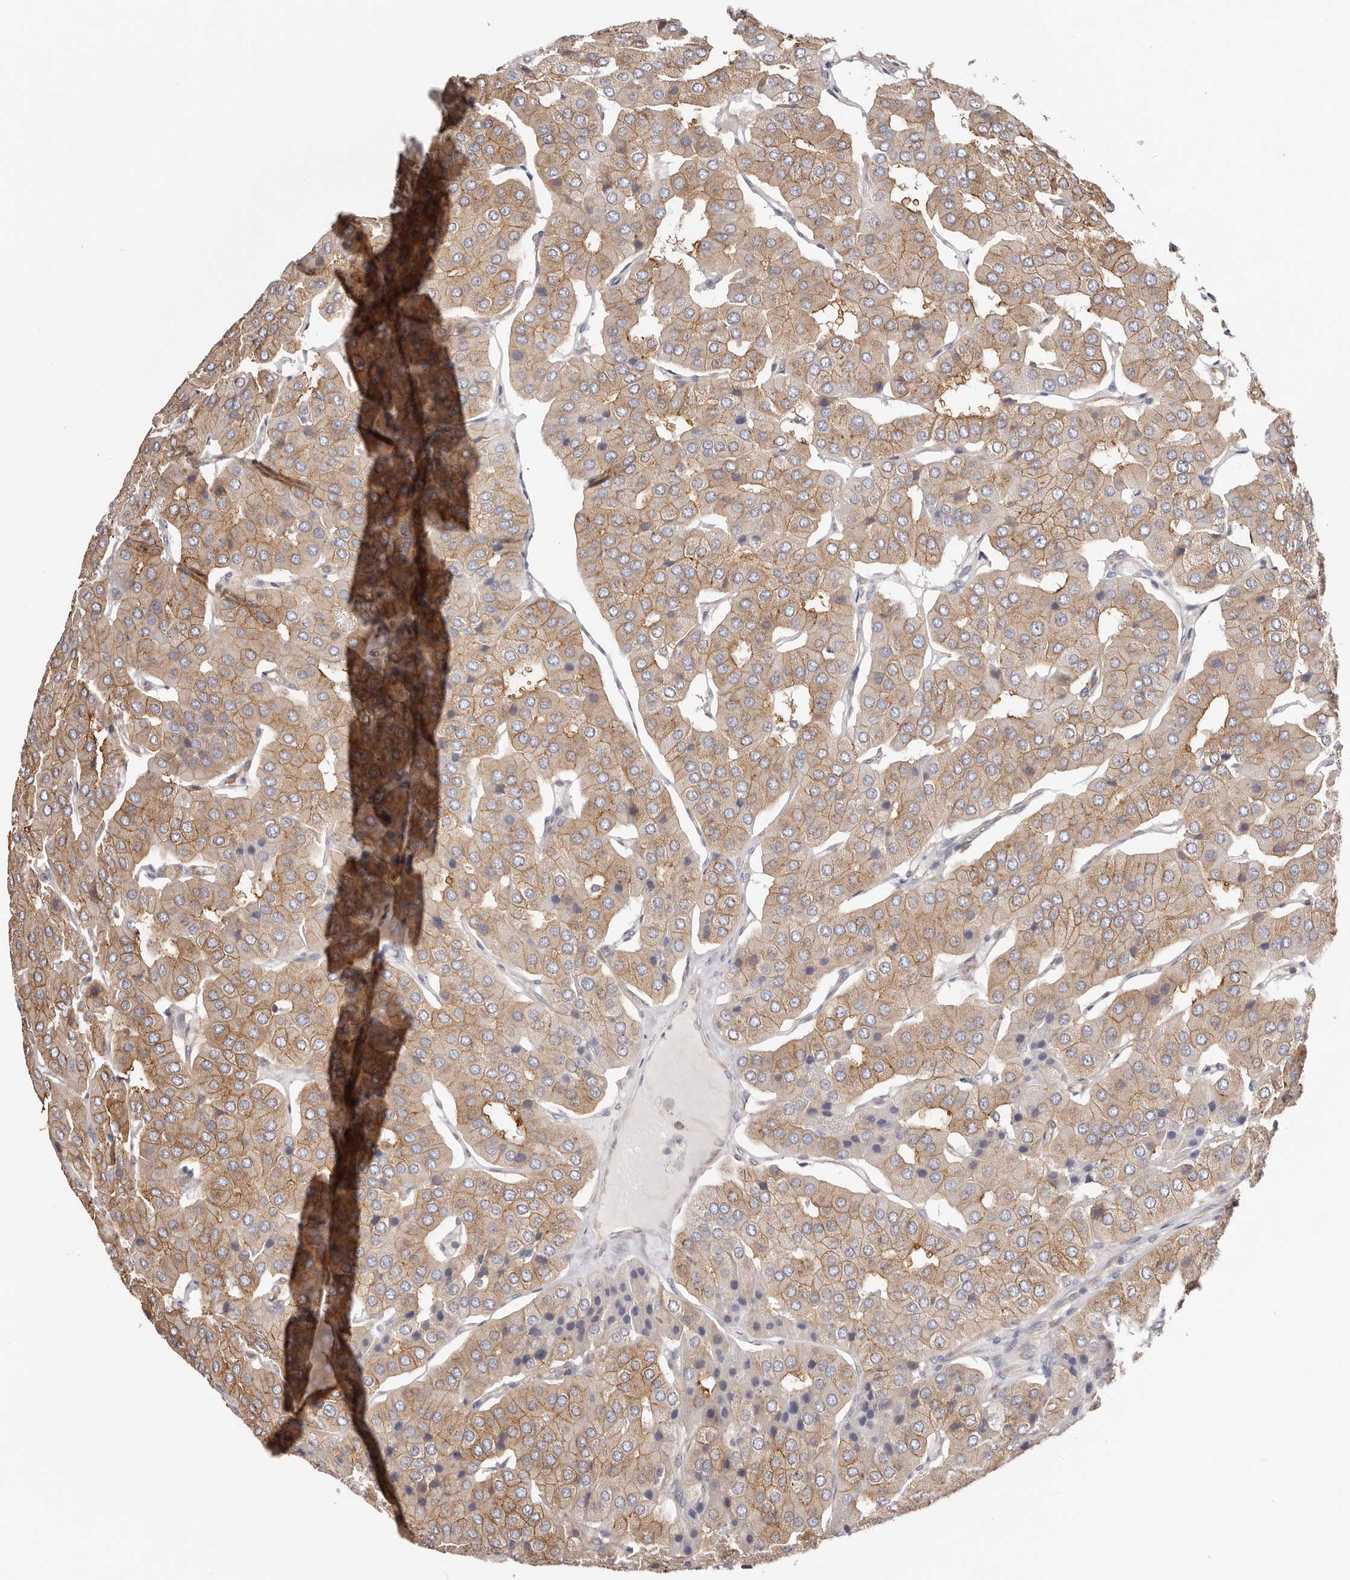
{"staining": {"intensity": "moderate", "quantity": ">75%", "location": "cytoplasmic/membranous"}, "tissue": "parathyroid gland", "cell_type": "Glandular cells", "image_type": "normal", "snomed": [{"axis": "morphology", "description": "Normal tissue, NOS"}, {"axis": "morphology", "description": "Adenoma, NOS"}, {"axis": "topography", "description": "Parathyroid gland"}], "caption": "Glandular cells display moderate cytoplasmic/membranous staining in approximately >75% of cells in benign parathyroid gland.", "gene": "EPRS1", "patient": {"sex": "female", "age": 86}}